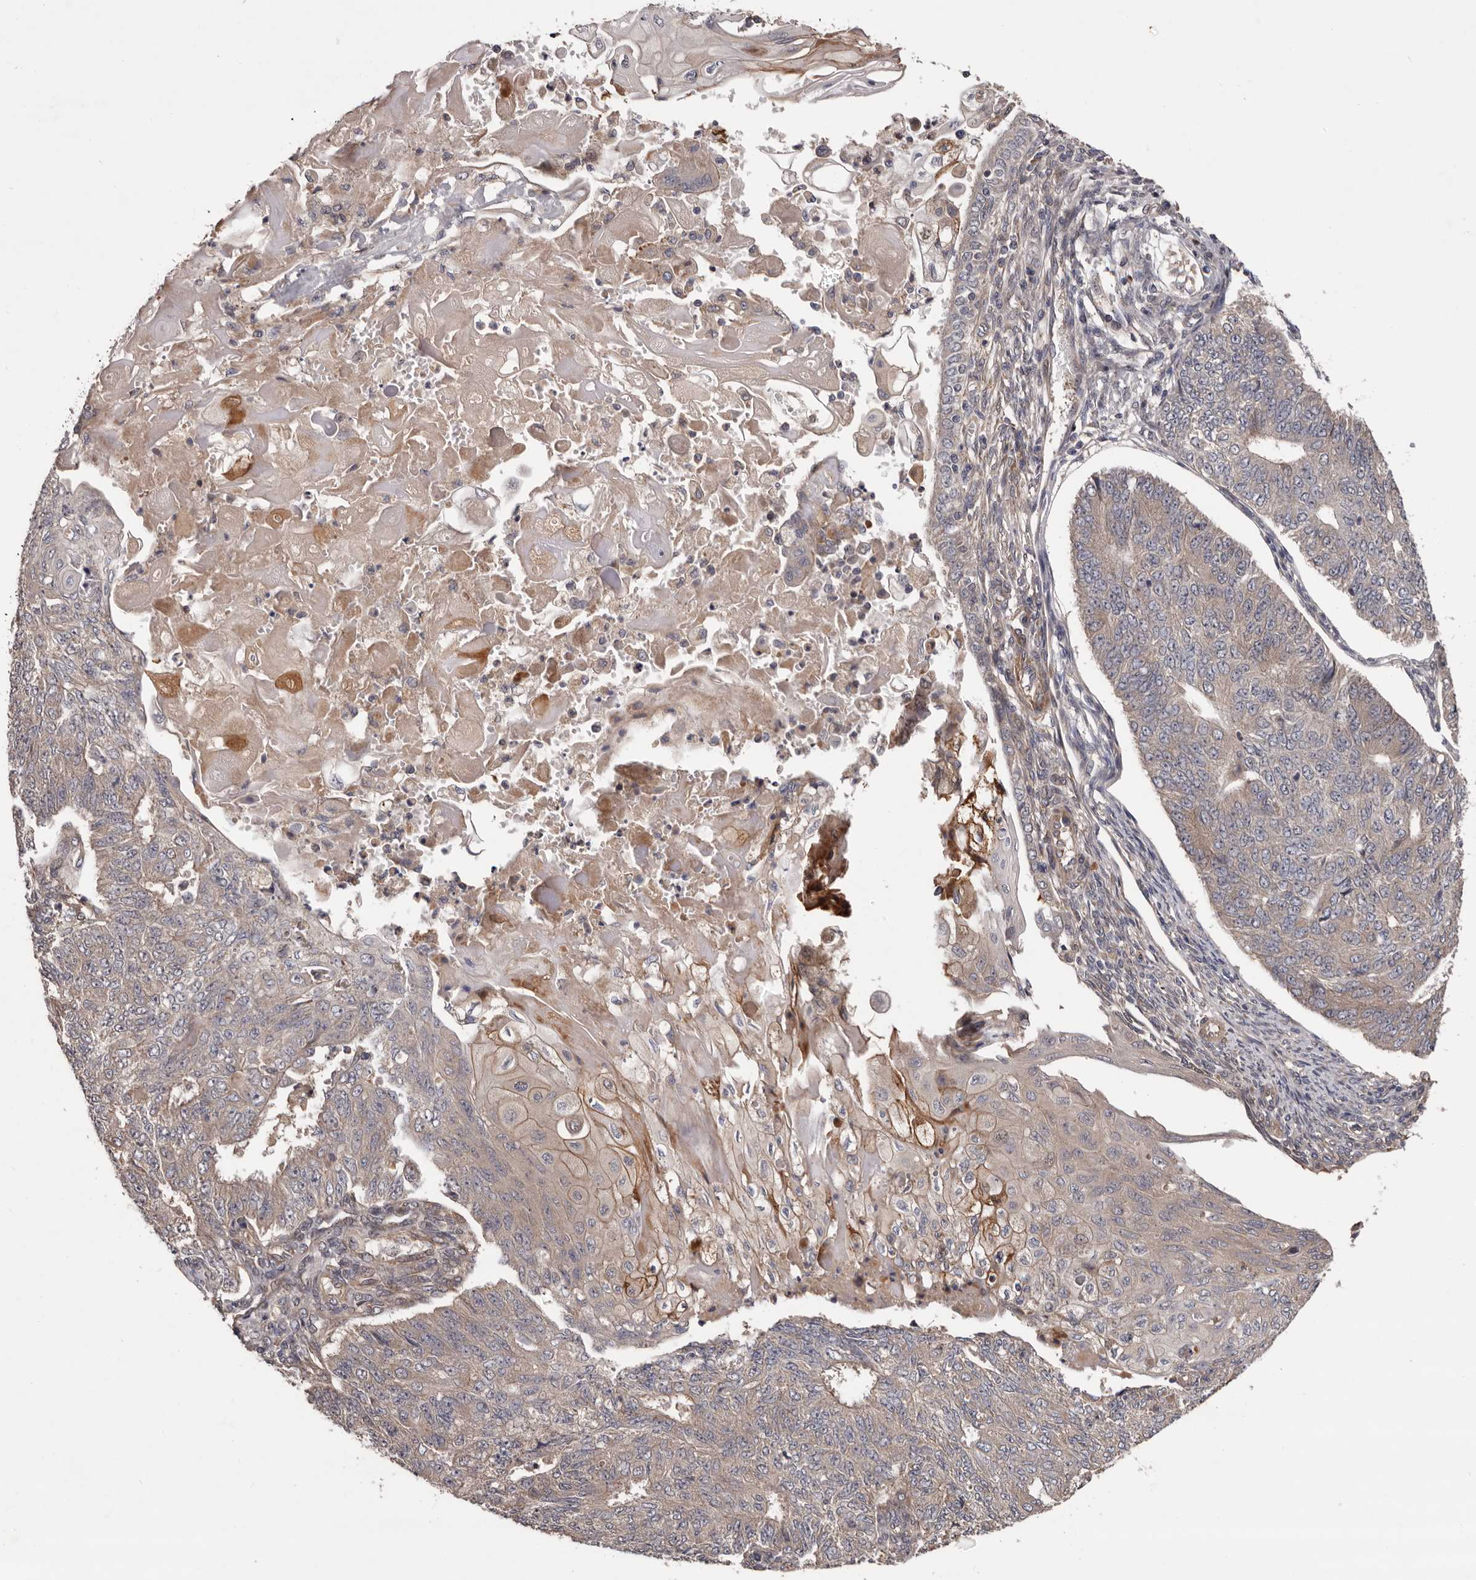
{"staining": {"intensity": "weak", "quantity": "25%-75%", "location": "cytoplasmic/membranous"}, "tissue": "endometrial cancer", "cell_type": "Tumor cells", "image_type": "cancer", "snomed": [{"axis": "morphology", "description": "Adenocarcinoma, NOS"}, {"axis": "topography", "description": "Endometrium"}], "caption": "Endometrial cancer (adenocarcinoma) tissue exhibits weak cytoplasmic/membranous positivity in about 25%-75% of tumor cells, visualized by immunohistochemistry.", "gene": "PRKD1", "patient": {"sex": "female", "age": 32}}